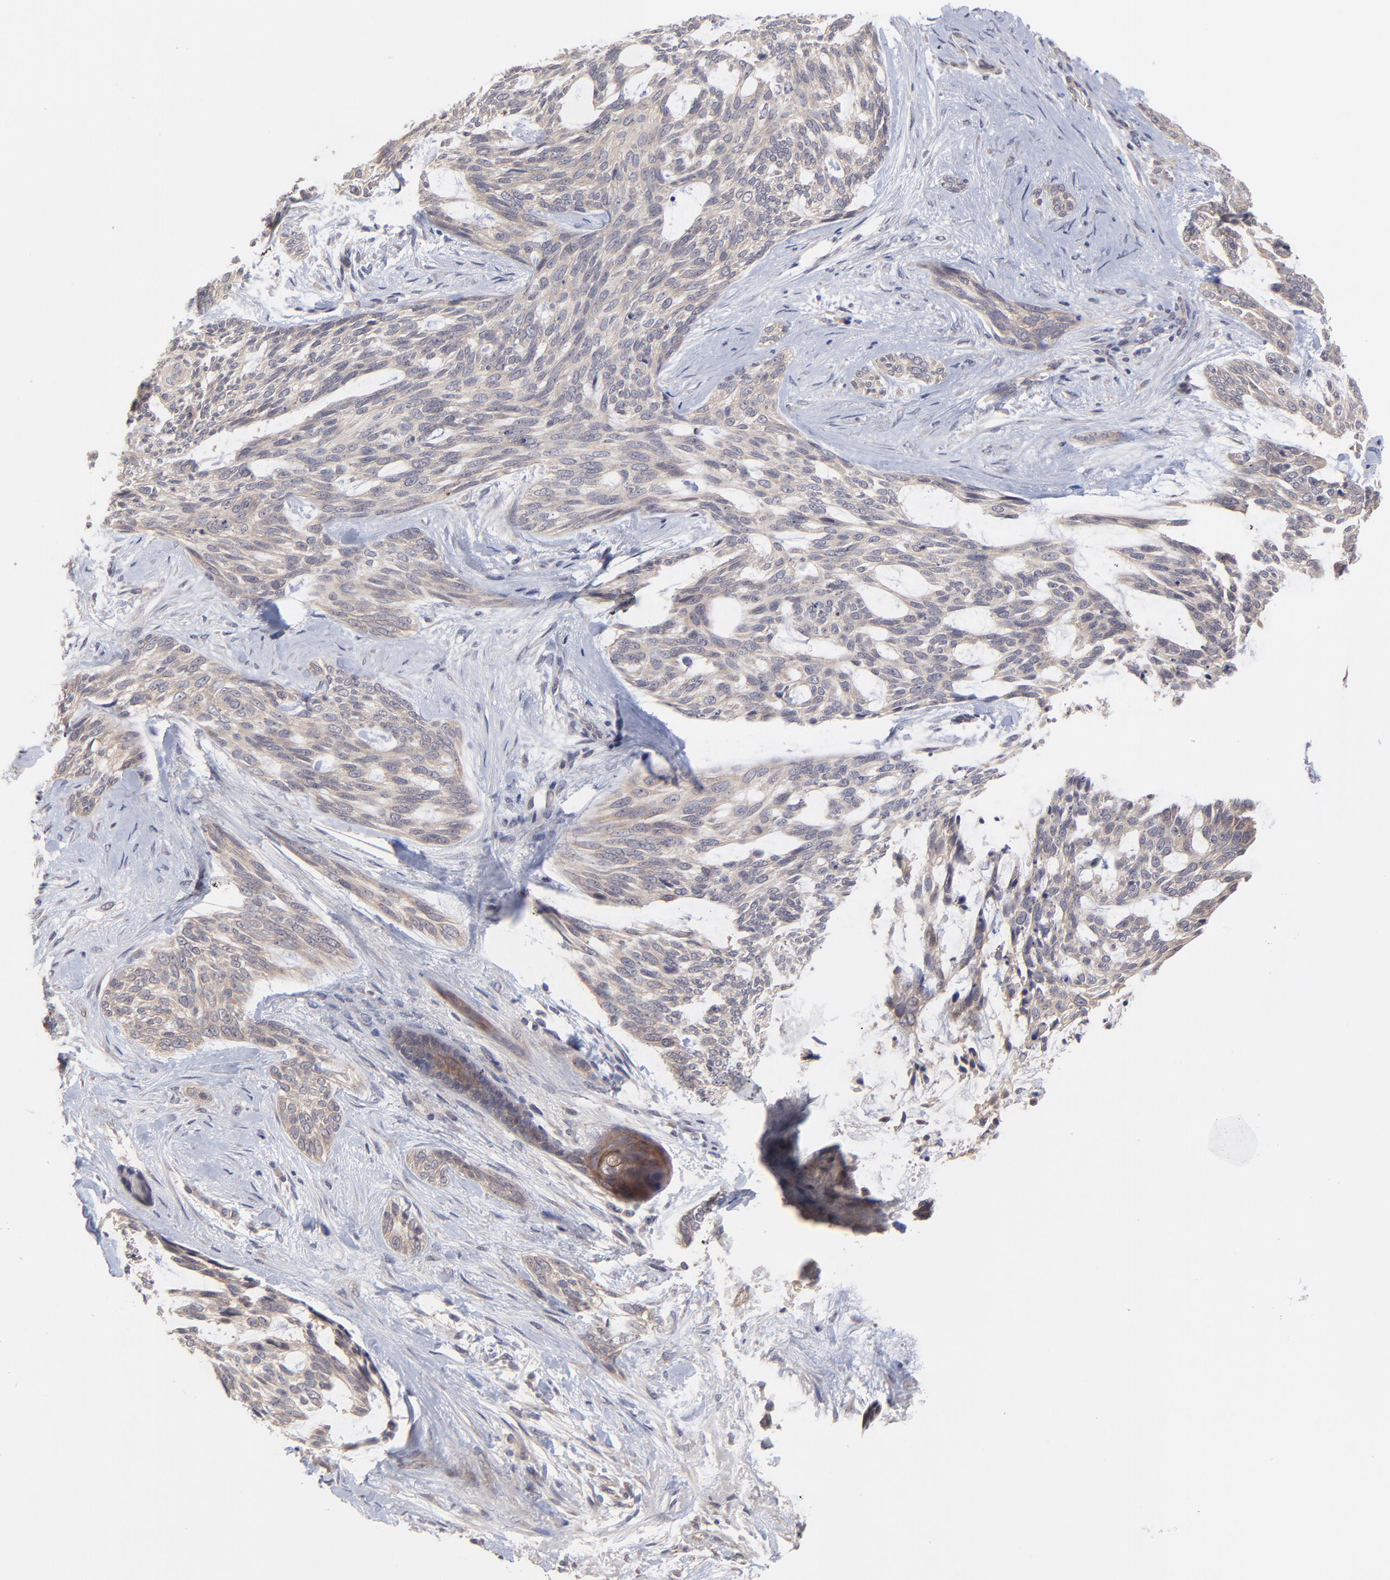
{"staining": {"intensity": "moderate", "quantity": ">75%", "location": "cytoplasmic/membranous"}, "tissue": "skin cancer", "cell_type": "Tumor cells", "image_type": "cancer", "snomed": [{"axis": "morphology", "description": "Normal tissue, NOS"}, {"axis": "morphology", "description": "Basal cell carcinoma"}, {"axis": "topography", "description": "Skin"}], "caption": "This is a histology image of immunohistochemistry (IHC) staining of skin basal cell carcinoma, which shows moderate expression in the cytoplasmic/membranous of tumor cells.", "gene": "ZNF780B", "patient": {"sex": "female", "age": 71}}